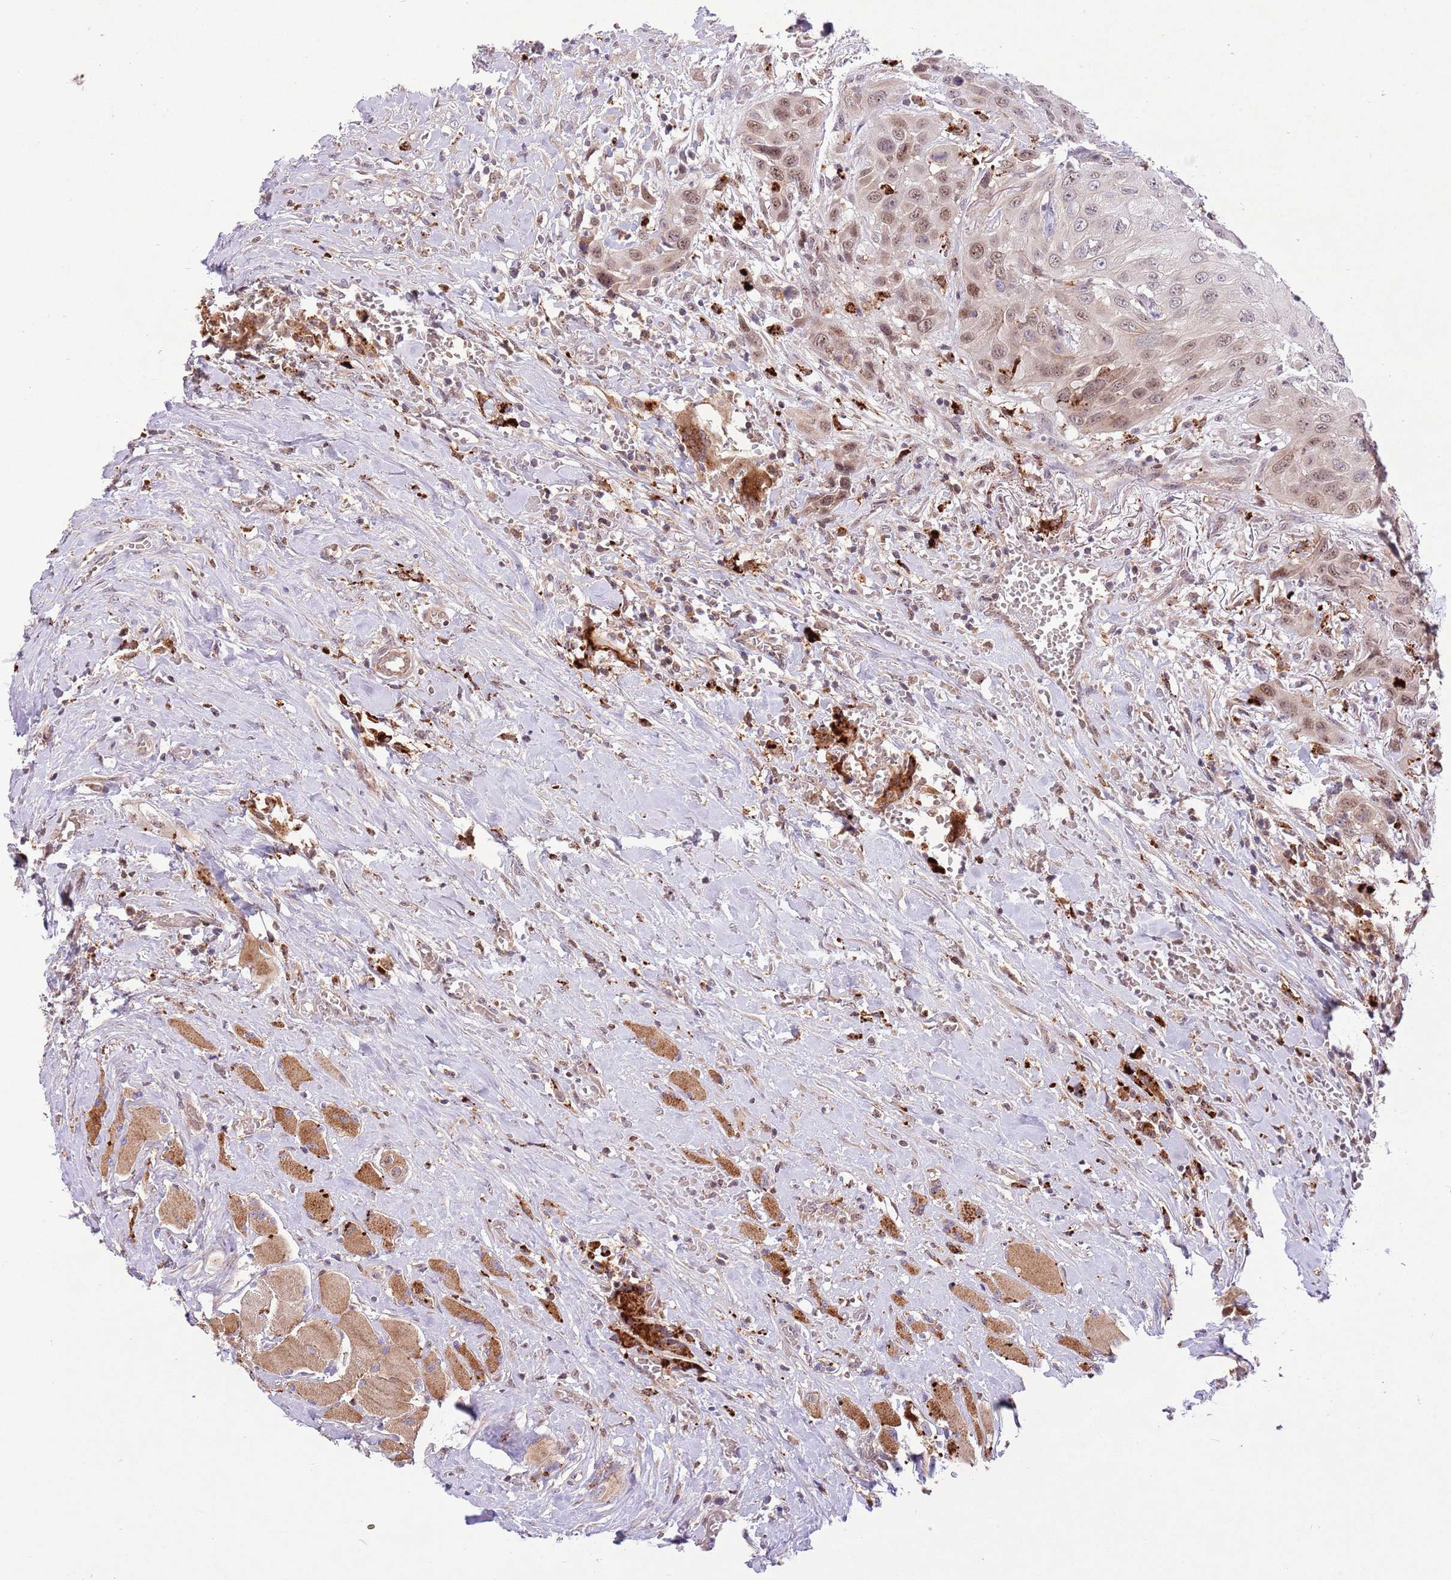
{"staining": {"intensity": "moderate", "quantity": ">75%", "location": "nuclear"}, "tissue": "head and neck cancer", "cell_type": "Tumor cells", "image_type": "cancer", "snomed": [{"axis": "morphology", "description": "Squamous cell carcinoma, NOS"}, {"axis": "topography", "description": "Head-Neck"}], "caption": "Moderate nuclear protein expression is present in about >75% of tumor cells in head and neck cancer. Nuclei are stained in blue.", "gene": "TRIM27", "patient": {"sex": "male", "age": 81}}